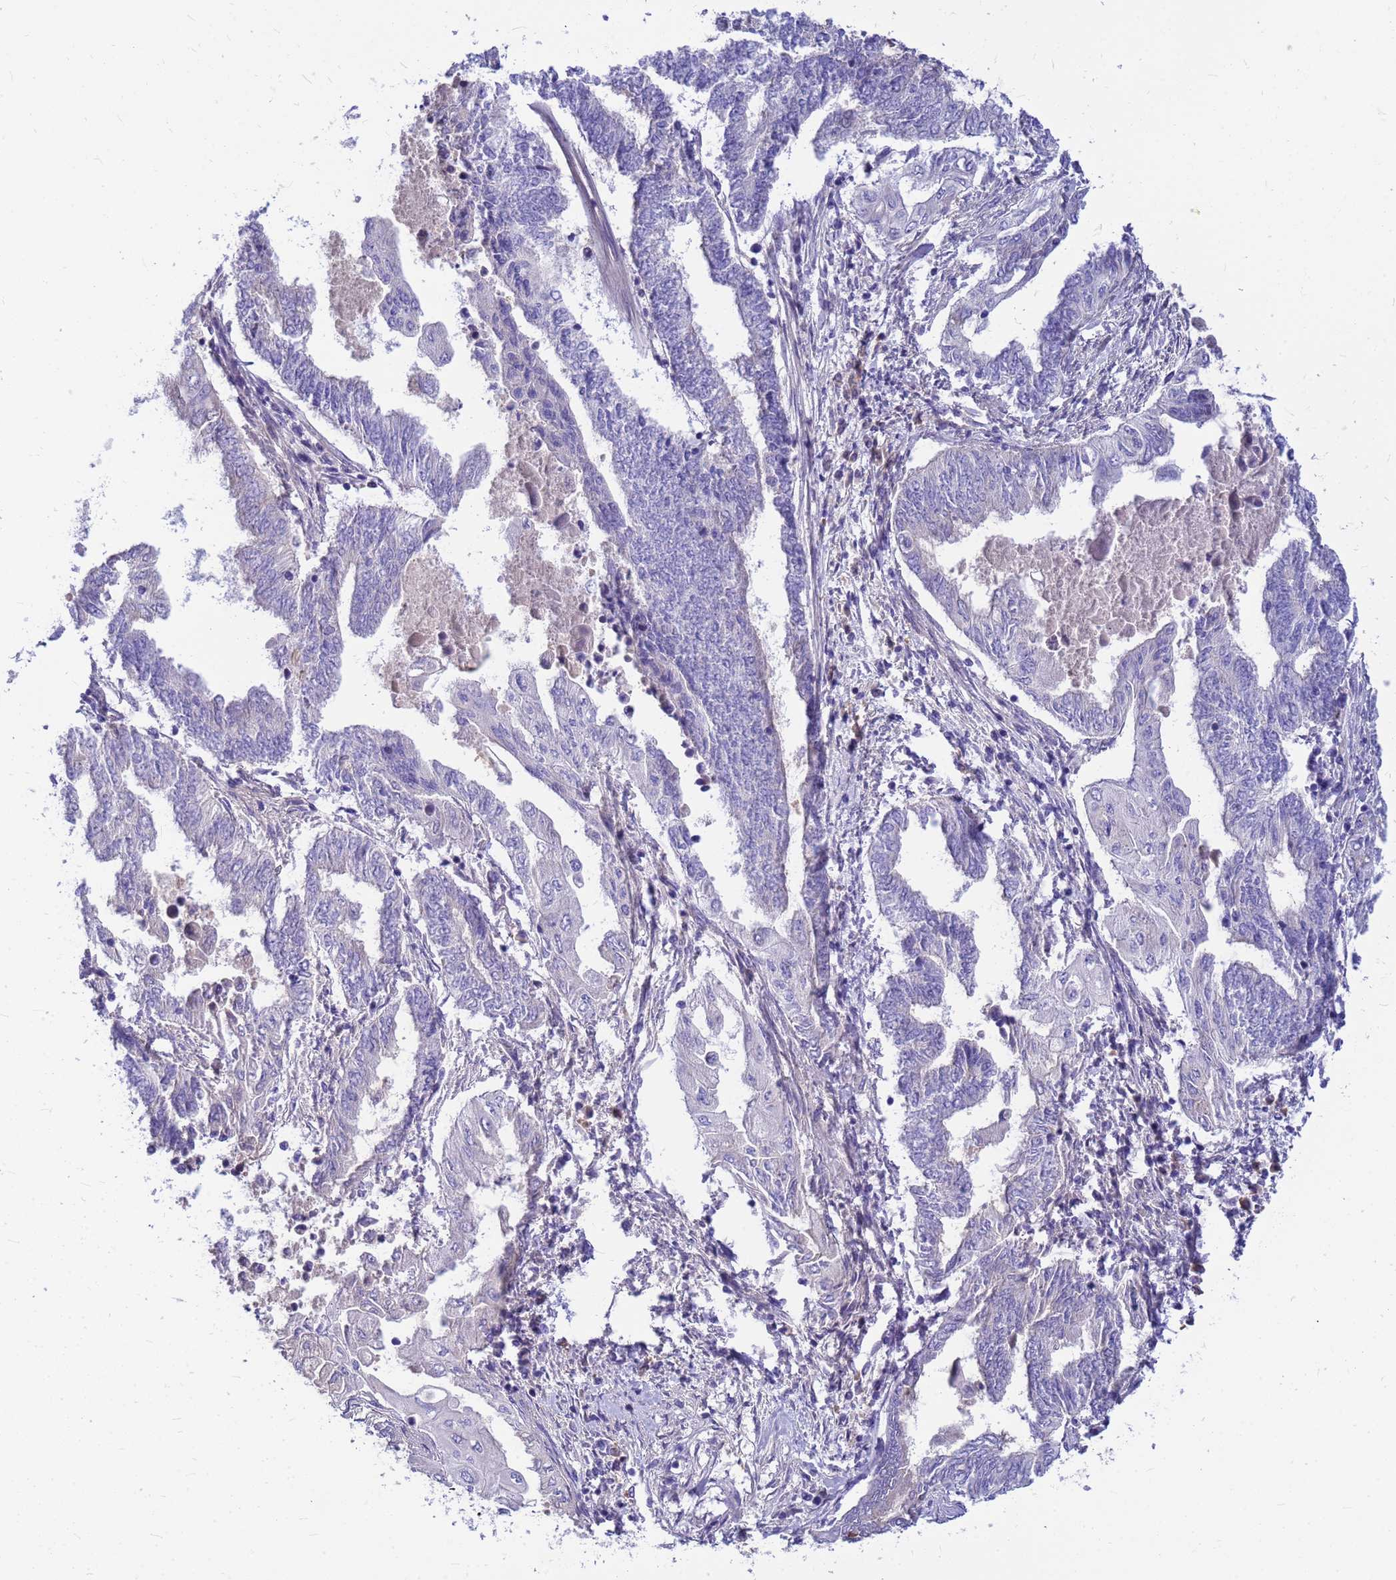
{"staining": {"intensity": "negative", "quantity": "none", "location": "none"}, "tissue": "endometrial cancer", "cell_type": "Tumor cells", "image_type": "cancer", "snomed": [{"axis": "morphology", "description": "Adenocarcinoma, NOS"}, {"axis": "topography", "description": "Uterus"}, {"axis": "topography", "description": "Endometrium"}], "caption": "A micrograph of endometrial cancer (adenocarcinoma) stained for a protein displays no brown staining in tumor cells. (DAB (3,3'-diaminobenzidine) immunohistochemistry (IHC), high magnification).", "gene": "DPRX", "patient": {"sex": "female", "age": 70}}